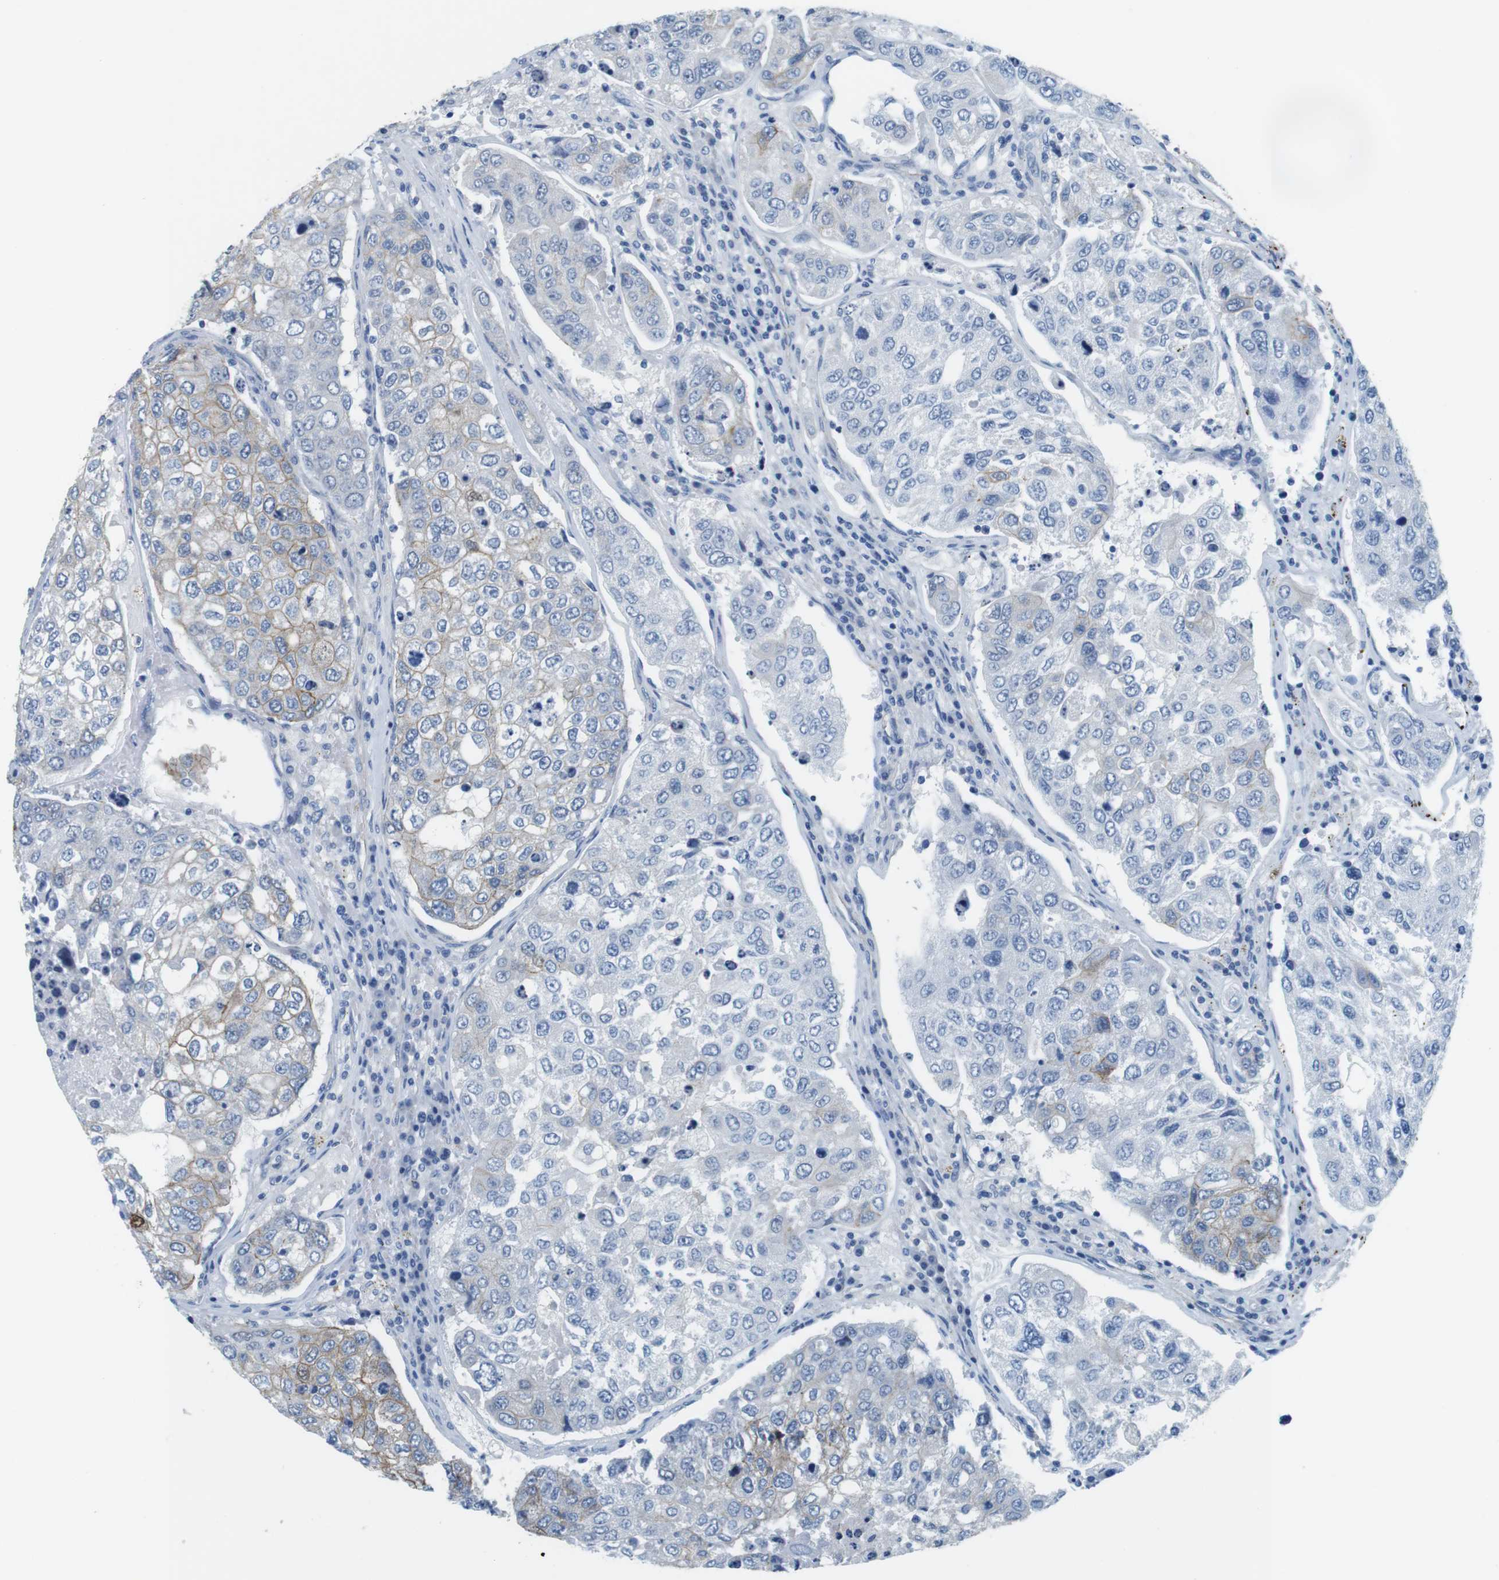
{"staining": {"intensity": "moderate", "quantity": "25%-75%", "location": "cytoplasmic/membranous"}, "tissue": "urothelial cancer", "cell_type": "Tumor cells", "image_type": "cancer", "snomed": [{"axis": "morphology", "description": "Urothelial carcinoma, High grade"}, {"axis": "topography", "description": "Lymph node"}, {"axis": "topography", "description": "Urinary bladder"}], "caption": "This photomicrograph reveals IHC staining of human urothelial cancer, with medium moderate cytoplasmic/membranous expression in approximately 25%-75% of tumor cells.", "gene": "SLC6A6", "patient": {"sex": "male", "age": 51}}